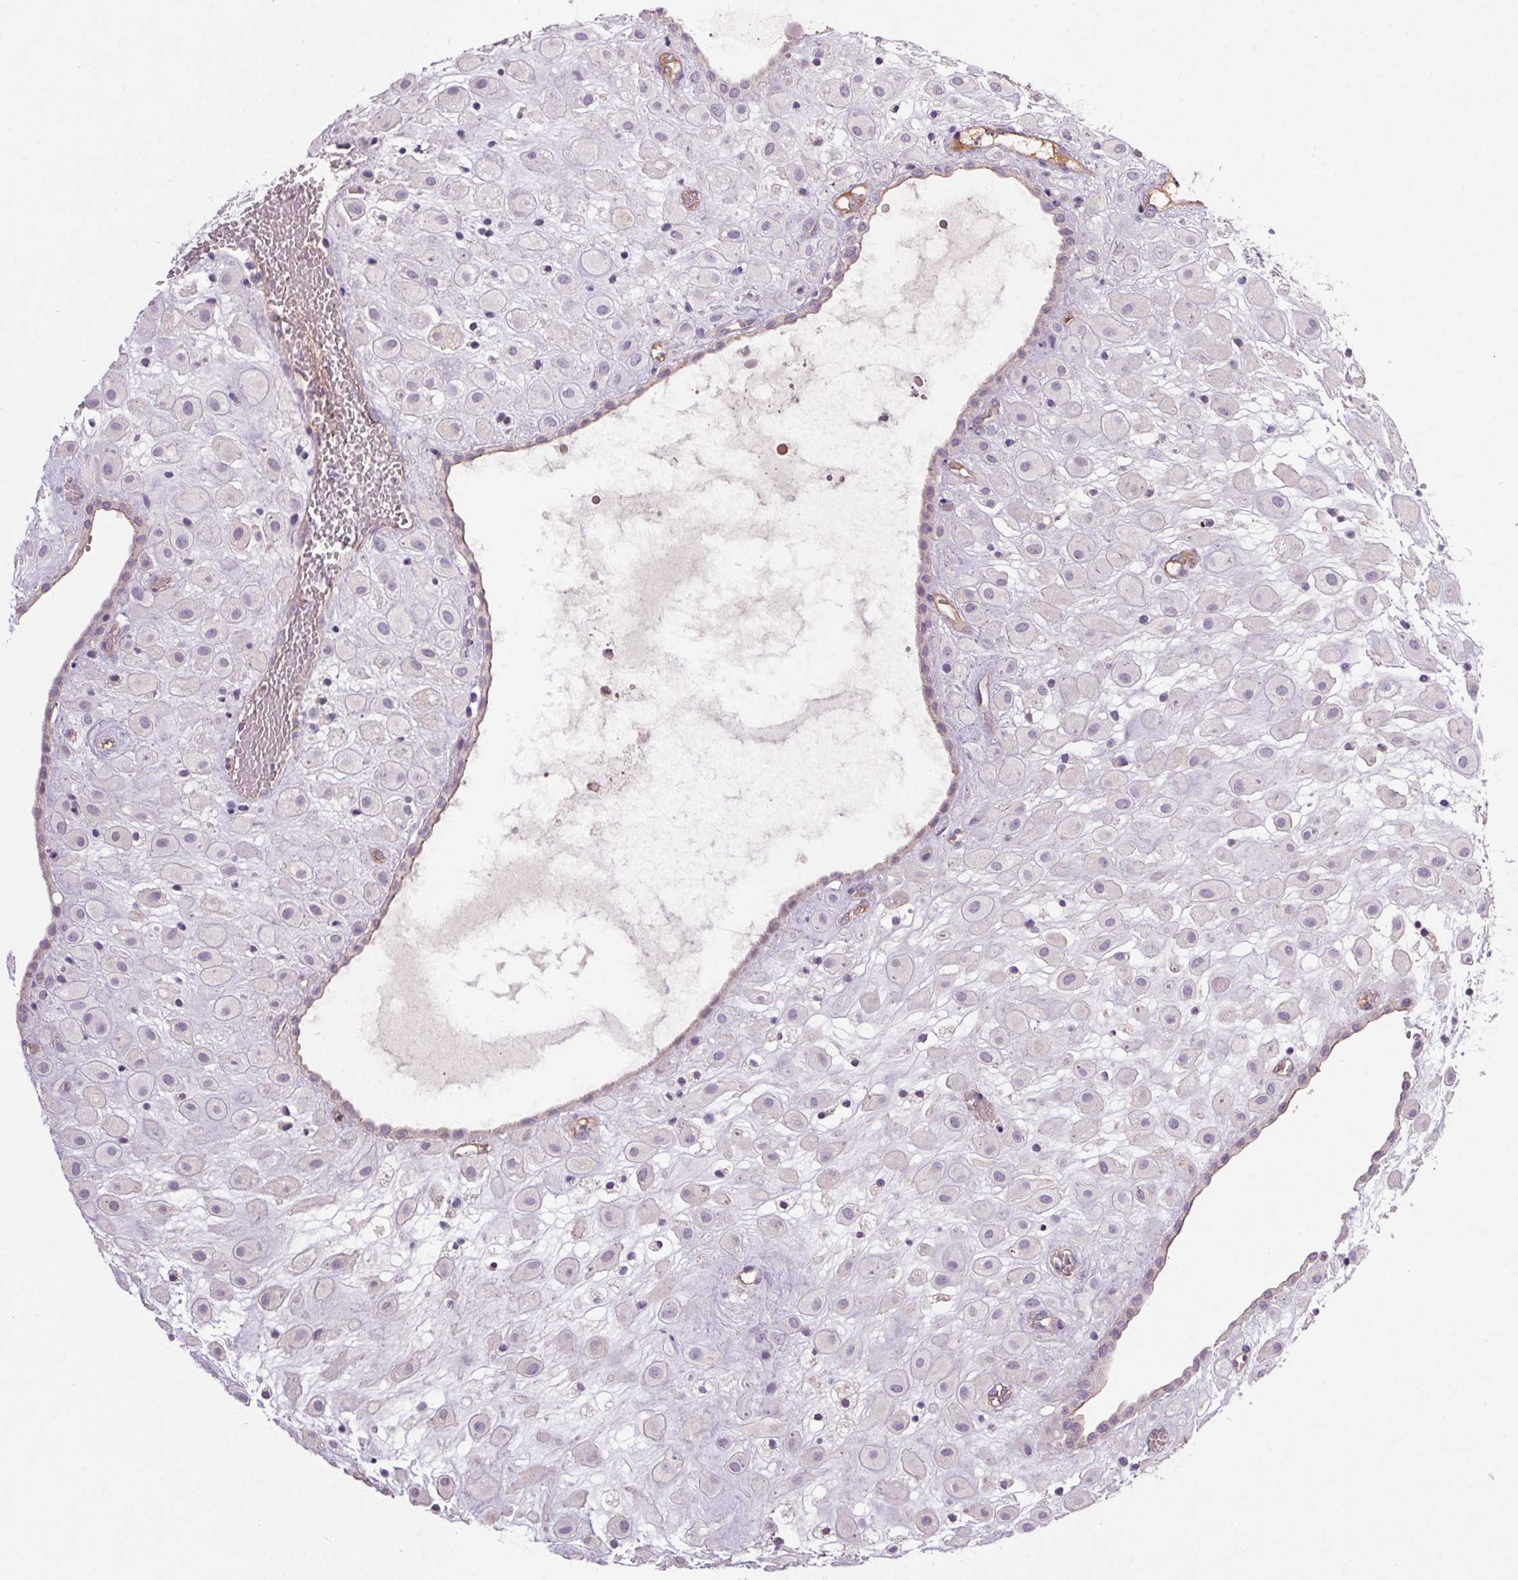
{"staining": {"intensity": "negative", "quantity": "none", "location": "none"}, "tissue": "placenta", "cell_type": "Decidual cells", "image_type": "normal", "snomed": [{"axis": "morphology", "description": "Normal tissue, NOS"}, {"axis": "topography", "description": "Placenta"}], "caption": "Protein analysis of unremarkable placenta exhibits no significant staining in decidual cells.", "gene": "APOC4", "patient": {"sex": "female", "age": 24}}